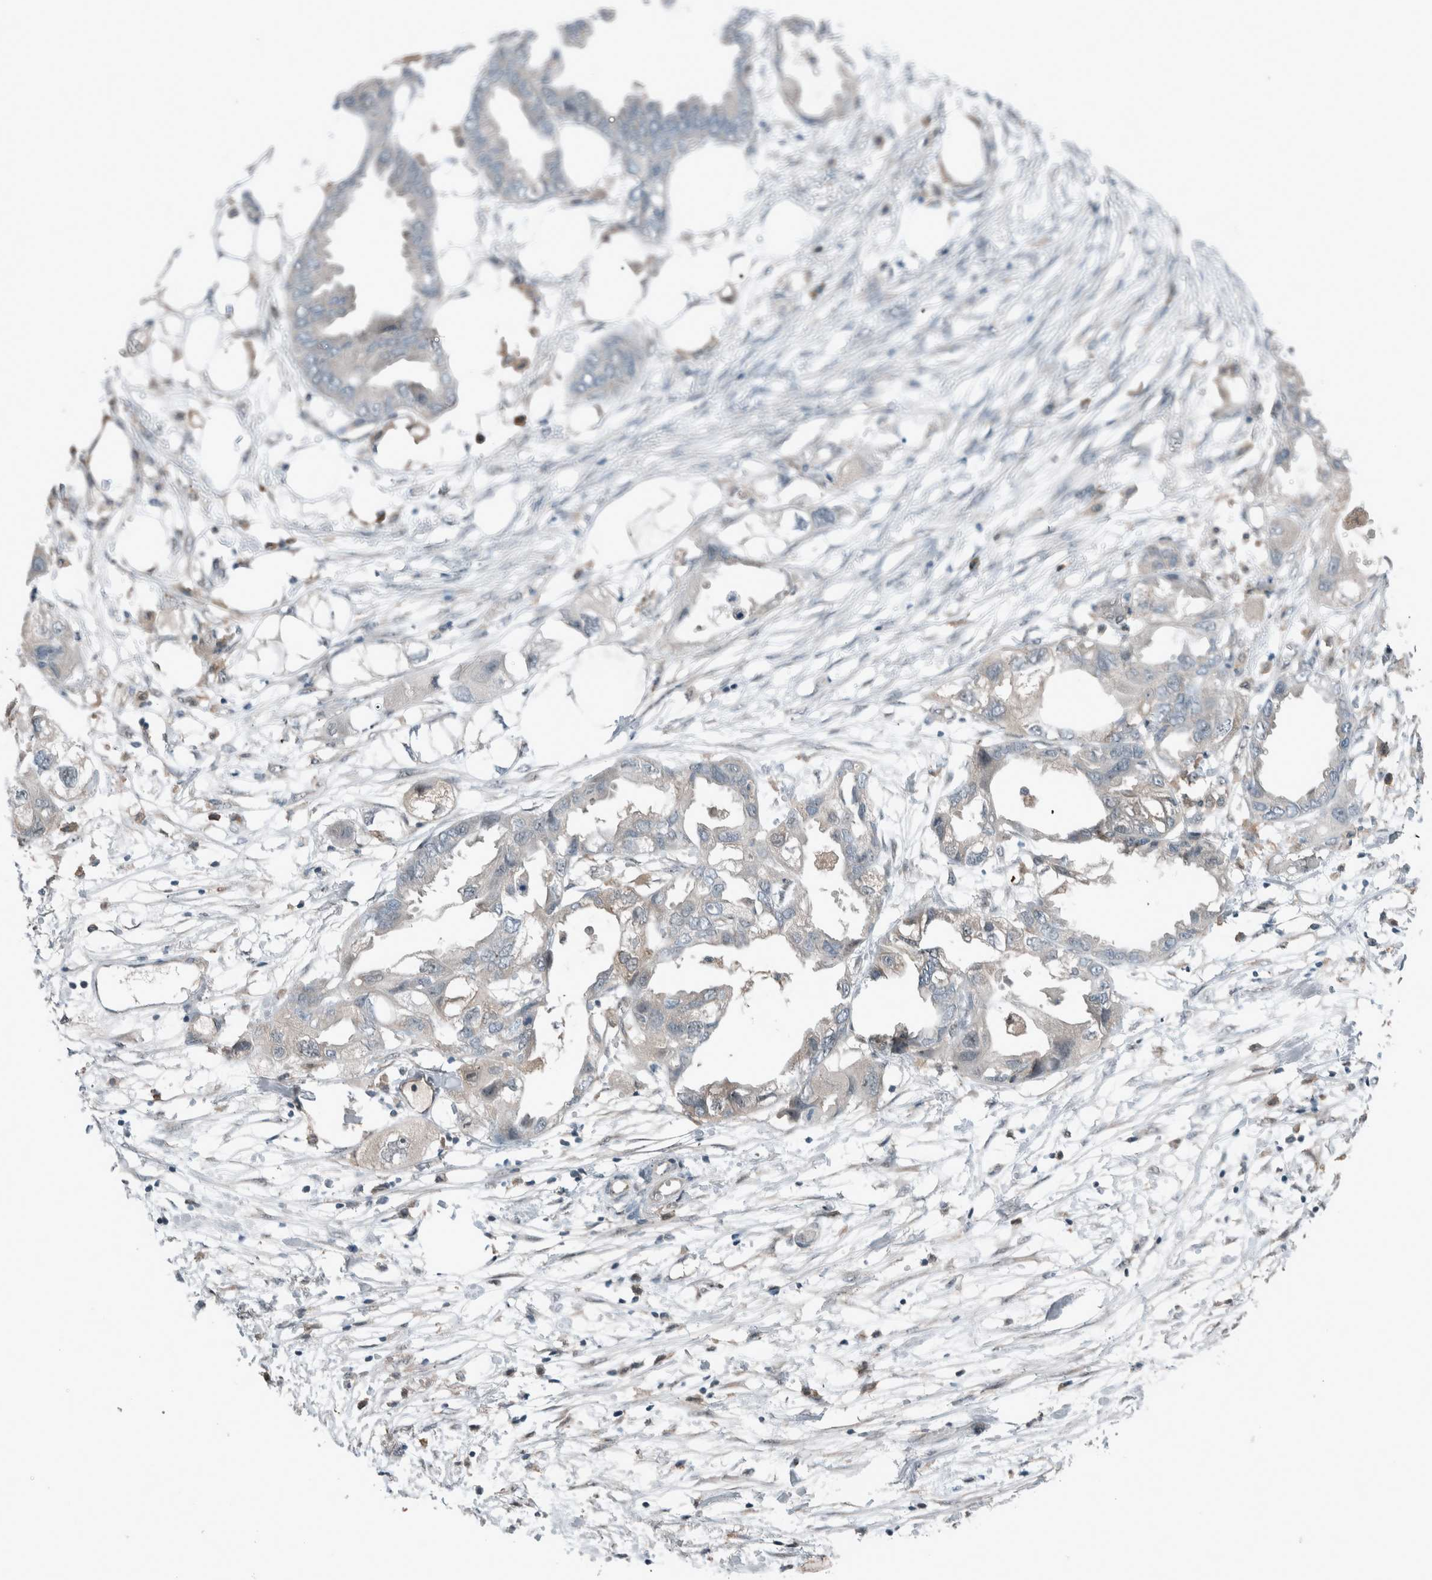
{"staining": {"intensity": "negative", "quantity": "none", "location": "none"}, "tissue": "endometrial cancer", "cell_type": "Tumor cells", "image_type": "cancer", "snomed": [{"axis": "morphology", "description": "Adenocarcinoma, NOS"}, {"axis": "morphology", "description": "Adenocarcinoma, metastatic, NOS"}, {"axis": "topography", "description": "Adipose tissue"}, {"axis": "topography", "description": "Endometrium"}], "caption": "Immunohistochemistry (IHC) histopathology image of metastatic adenocarcinoma (endometrial) stained for a protein (brown), which demonstrates no staining in tumor cells.", "gene": "RALGDS", "patient": {"sex": "female", "age": 67}}